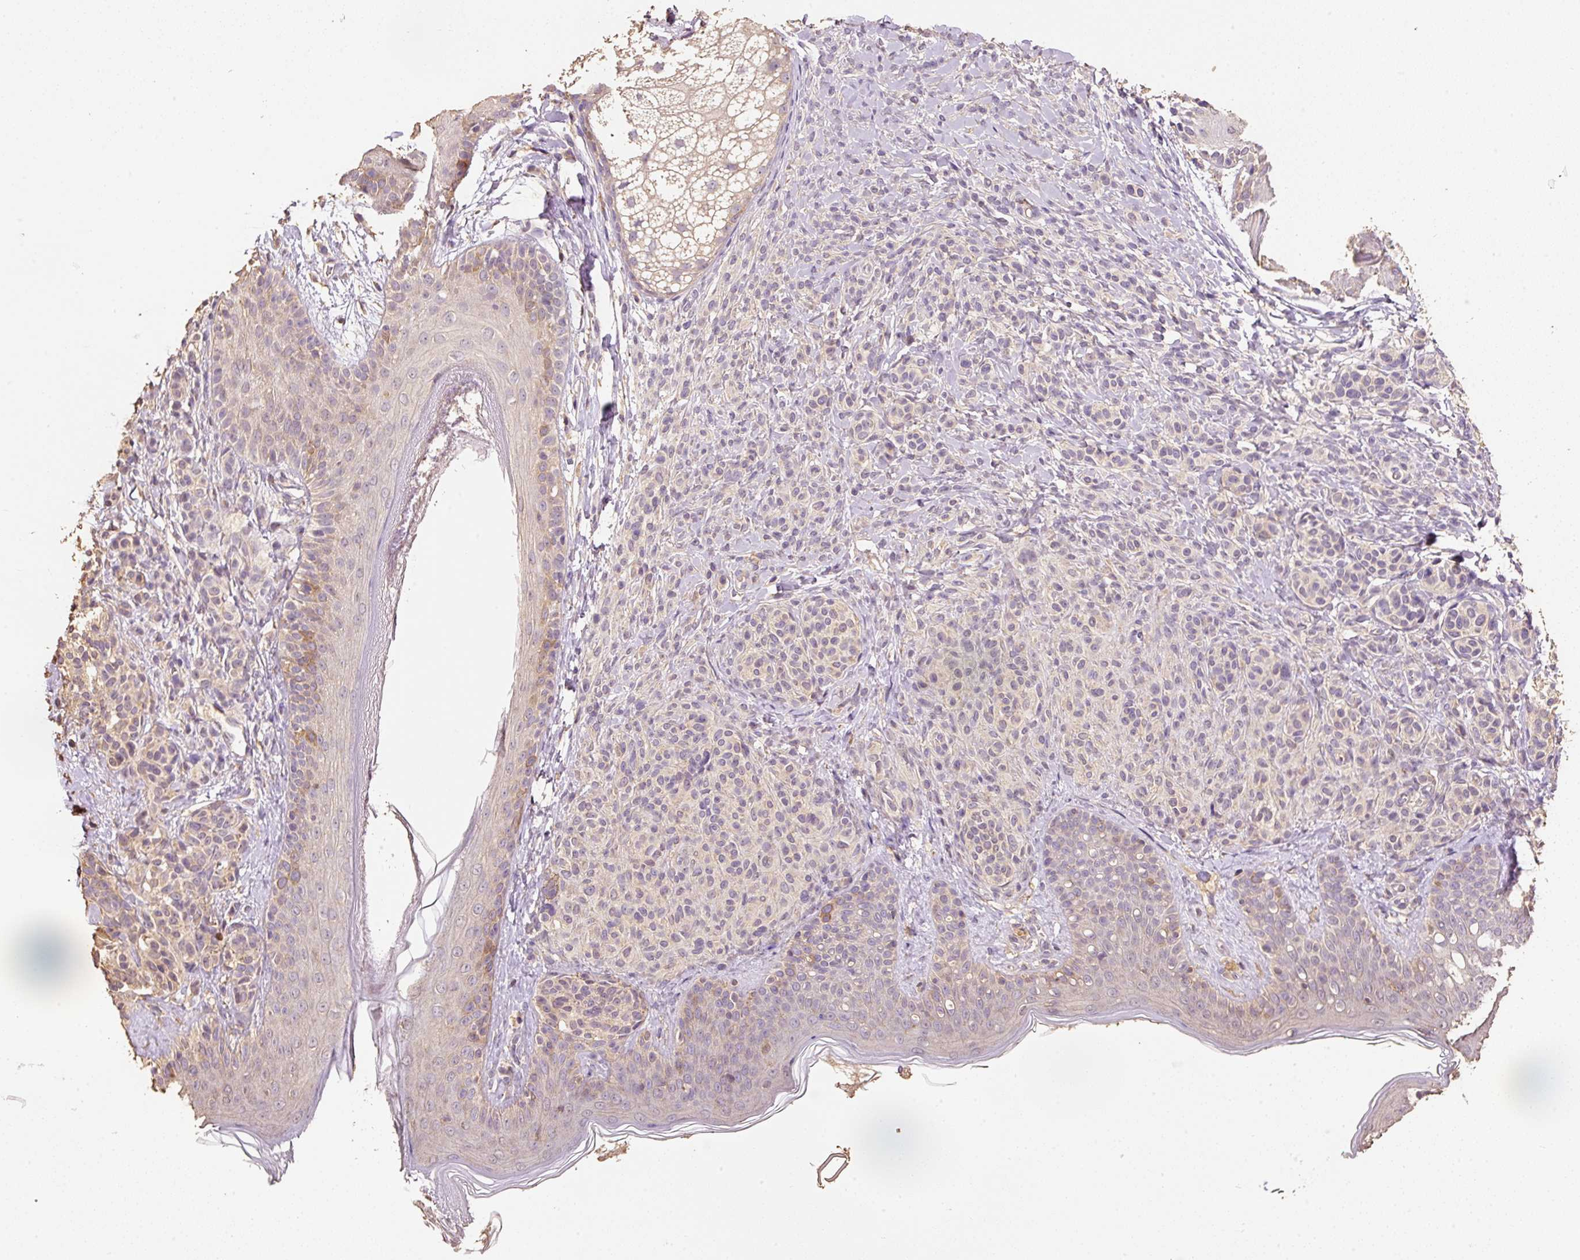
{"staining": {"intensity": "weak", "quantity": "25%-75%", "location": "cytoplasmic/membranous"}, "tissue": "skin", "cell_type": "Fibroblasts", "image_type": "normal", "snomed": [{"axis": "morphology", "description": "Normal tissue, NOS"}, {"axis": "topography", "description": "Skin"}], "caption": "IHC histopathology image of benign human skin stained for a protein (brown), which exhibits low levels of weak cytoplasmic/membranous positivity in approximately 25%-75% of fibroblasts.", "gene": "HERC2", "patient": {"sex": "male", "age": 16}}